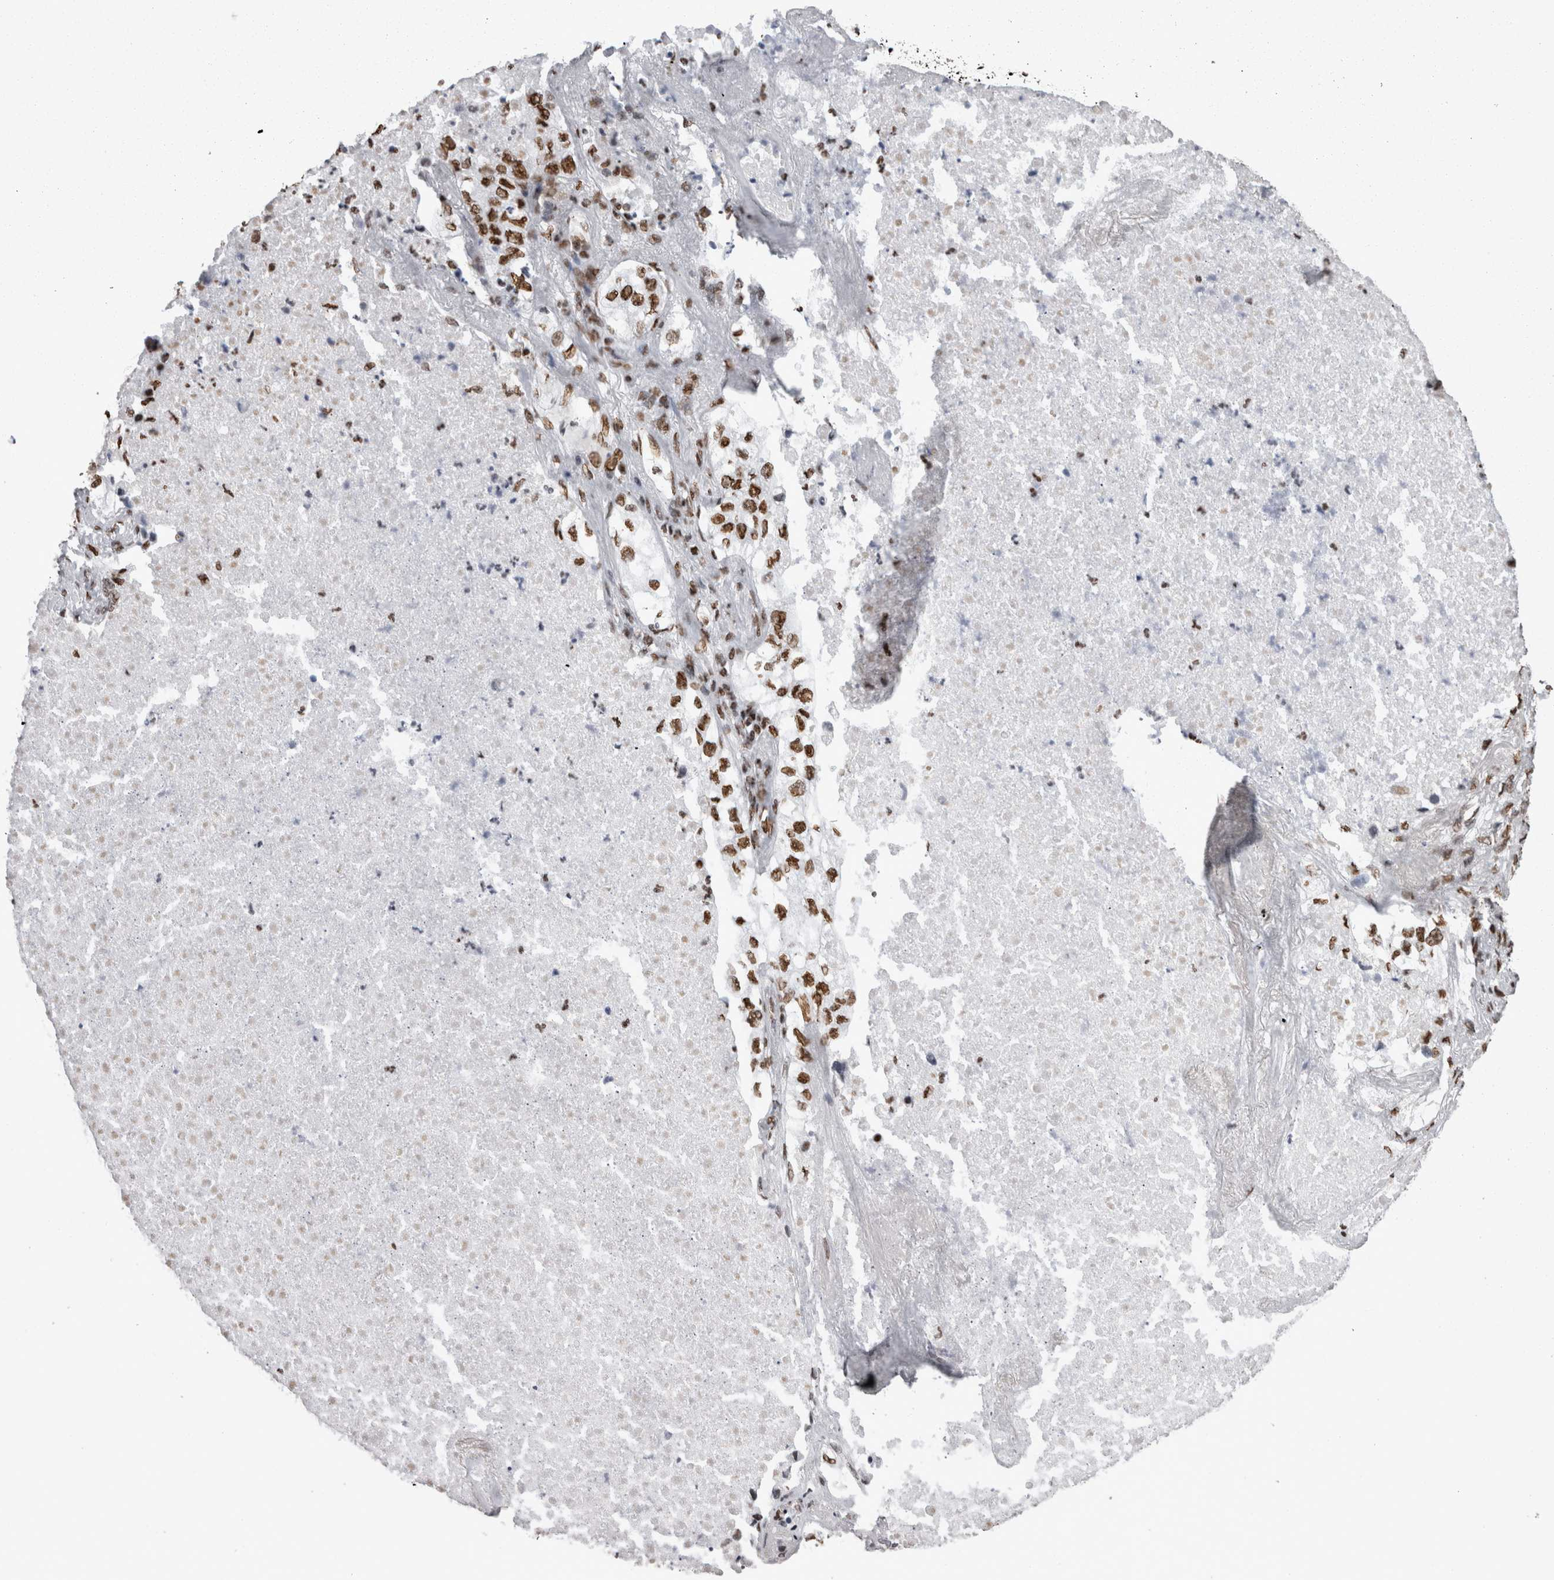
{"staining": {"intensity": "strong", "quantity": ">75%", "location": "nuclear"}, "tissue": "lung cancer", "cell_type": "Tumor cells", "image_type": "cancer", "snomed": [{"axis": "morphology", "description": "Adenocarcinoma, NOS"}, {"axis": "topography", "description": "Lung"}], "caption": "Protein positivity by immunohistochemistry (IHC) exhibits strong nuclear expression in approximately >75% of tumor cells in lung cancer. The staining is performed using DAB brown chromogen to label protein expression. The nuclei are counter-stained blue using hematoxylin.", "gene": "HNRNPM", "patient": {"sex": "male", "age": 63}}